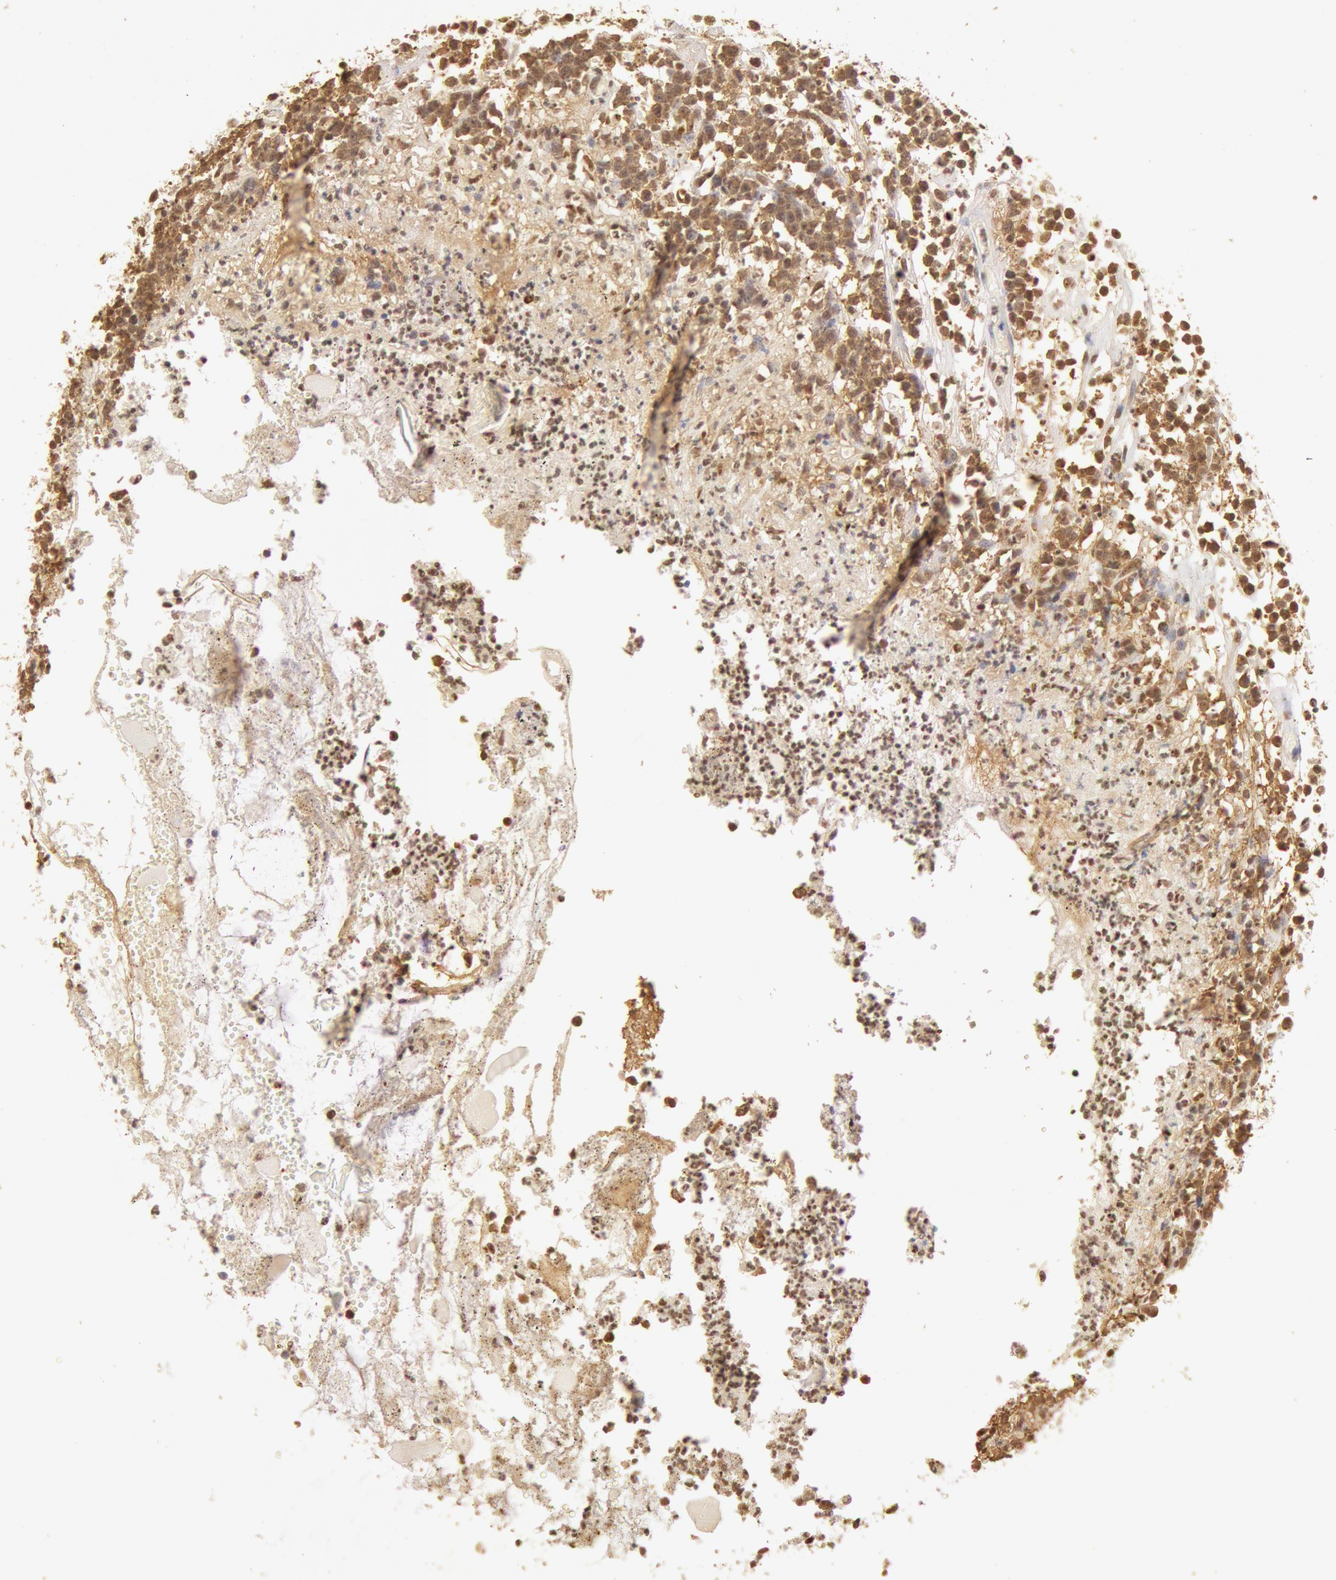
{"staining": {"intensity": "moderate", "quantity": ">75%", "location": "cytoplasmic/membranous,nuclear"}, "tissue": "lymphoma", "cell_type": "Tumor cells", "image_type": "cancer", "snomed": [{"axis": "morphology", "description": "Malignant lymphoma, non-Hodgkin's type, High grade"}, {"axis": "topography", "description": "Colon"}], "caption": "The photomicrograph exhibits staining of high-grade malignant lymphoma, non-Hodgkin's type, revealing moderate cytoplasmic/membranous and nuclear protein expression (brown color) within tumor cells.", "gene": "SNRNP70", "patient": {"sex": "male", "age": 82}}